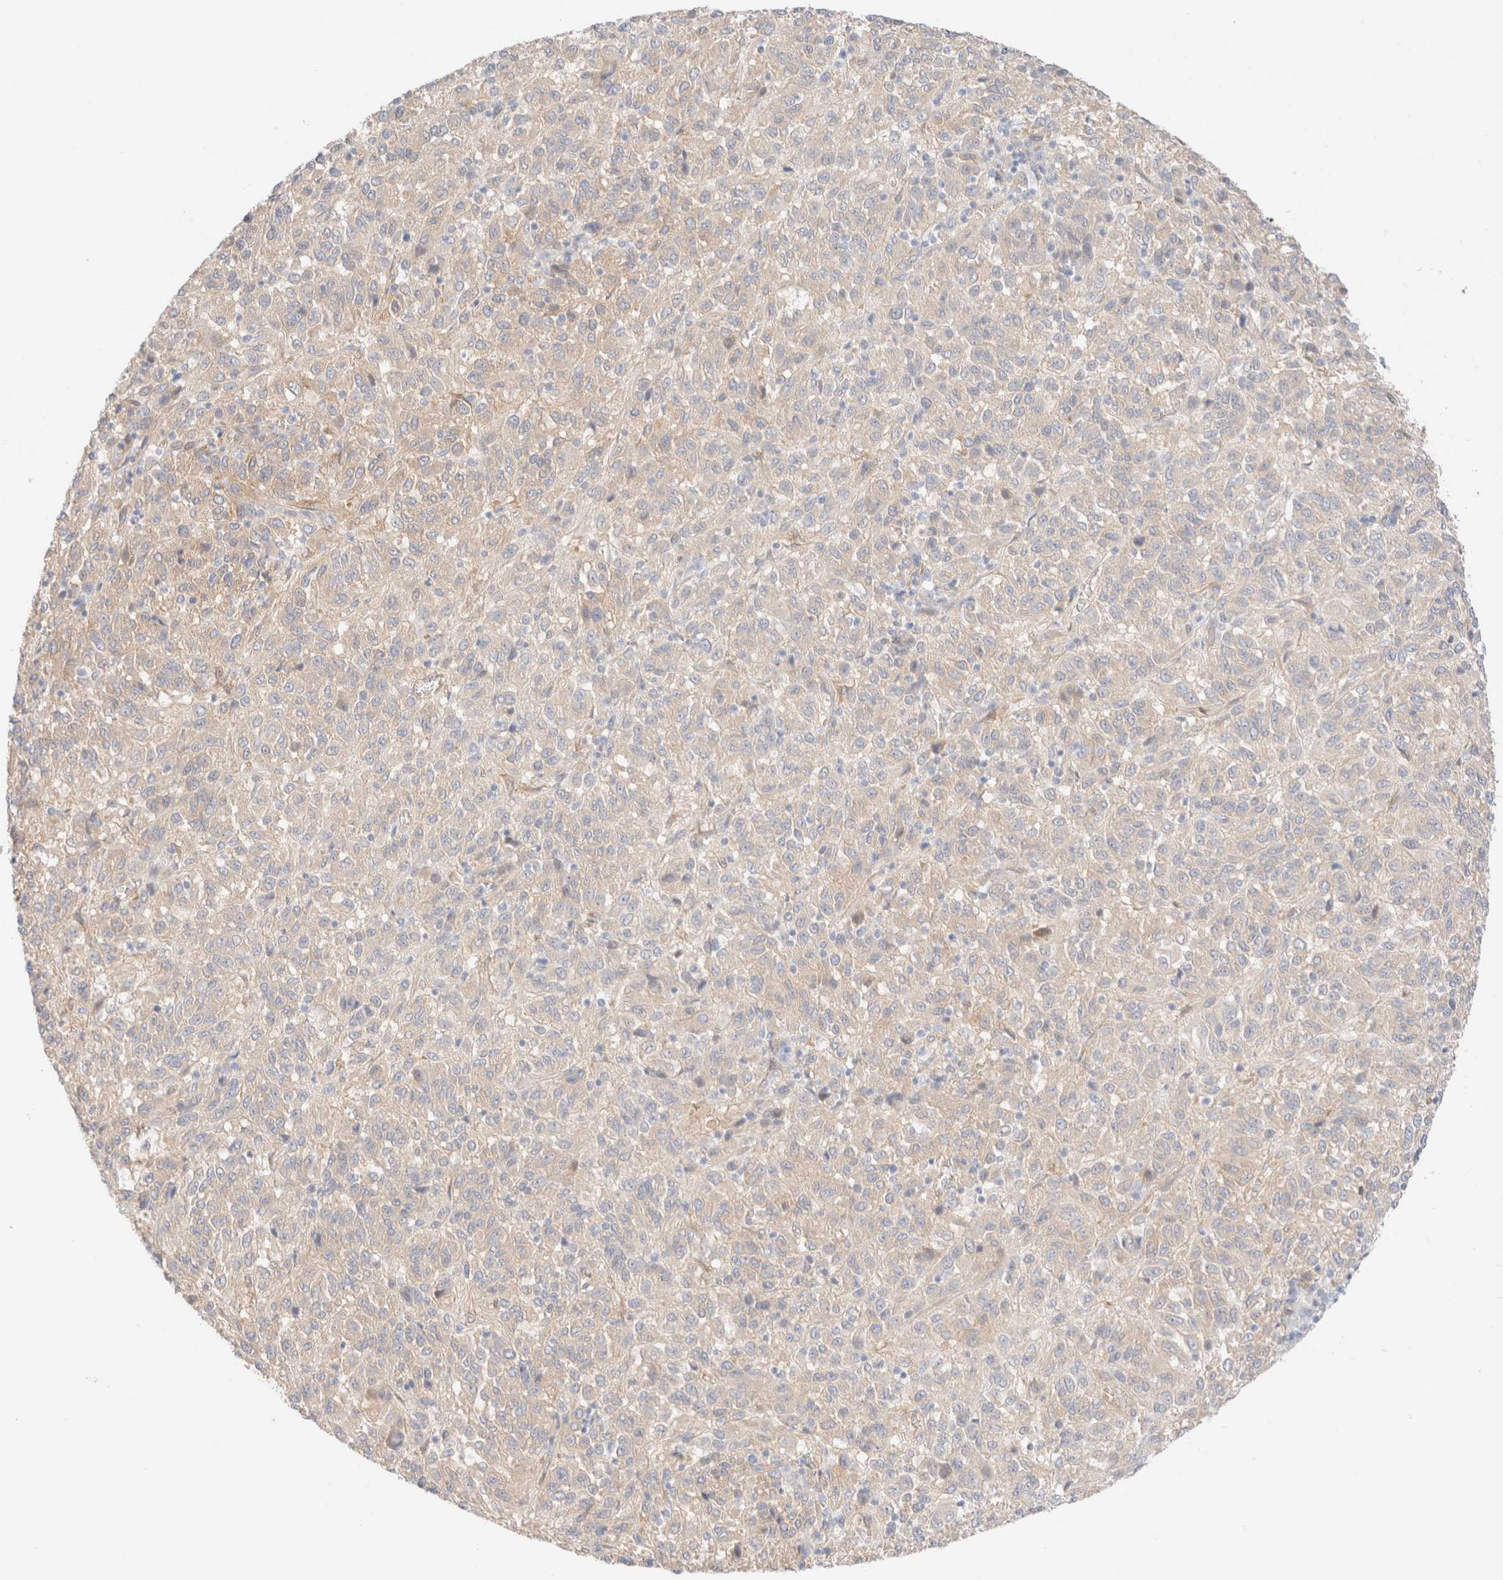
{"staining": {"intensity": "negative", "quantity": "none", "location": "none"}, "tissue": "melanoma", "cell_type": "Tumor cells", "image_type": "cancer", "snomed": [{"axis": "morphology", "description": "Malignant melanoma, Metastatic site"}, {"axis": "topography", "description": "Lung"}], "caption": "IHC of human melanoma shows no positivity in tumor cells. (DAB IHC, high magnification).", "gene": "NIBAN2", "patient": {"sex": "male", "age": 64}}